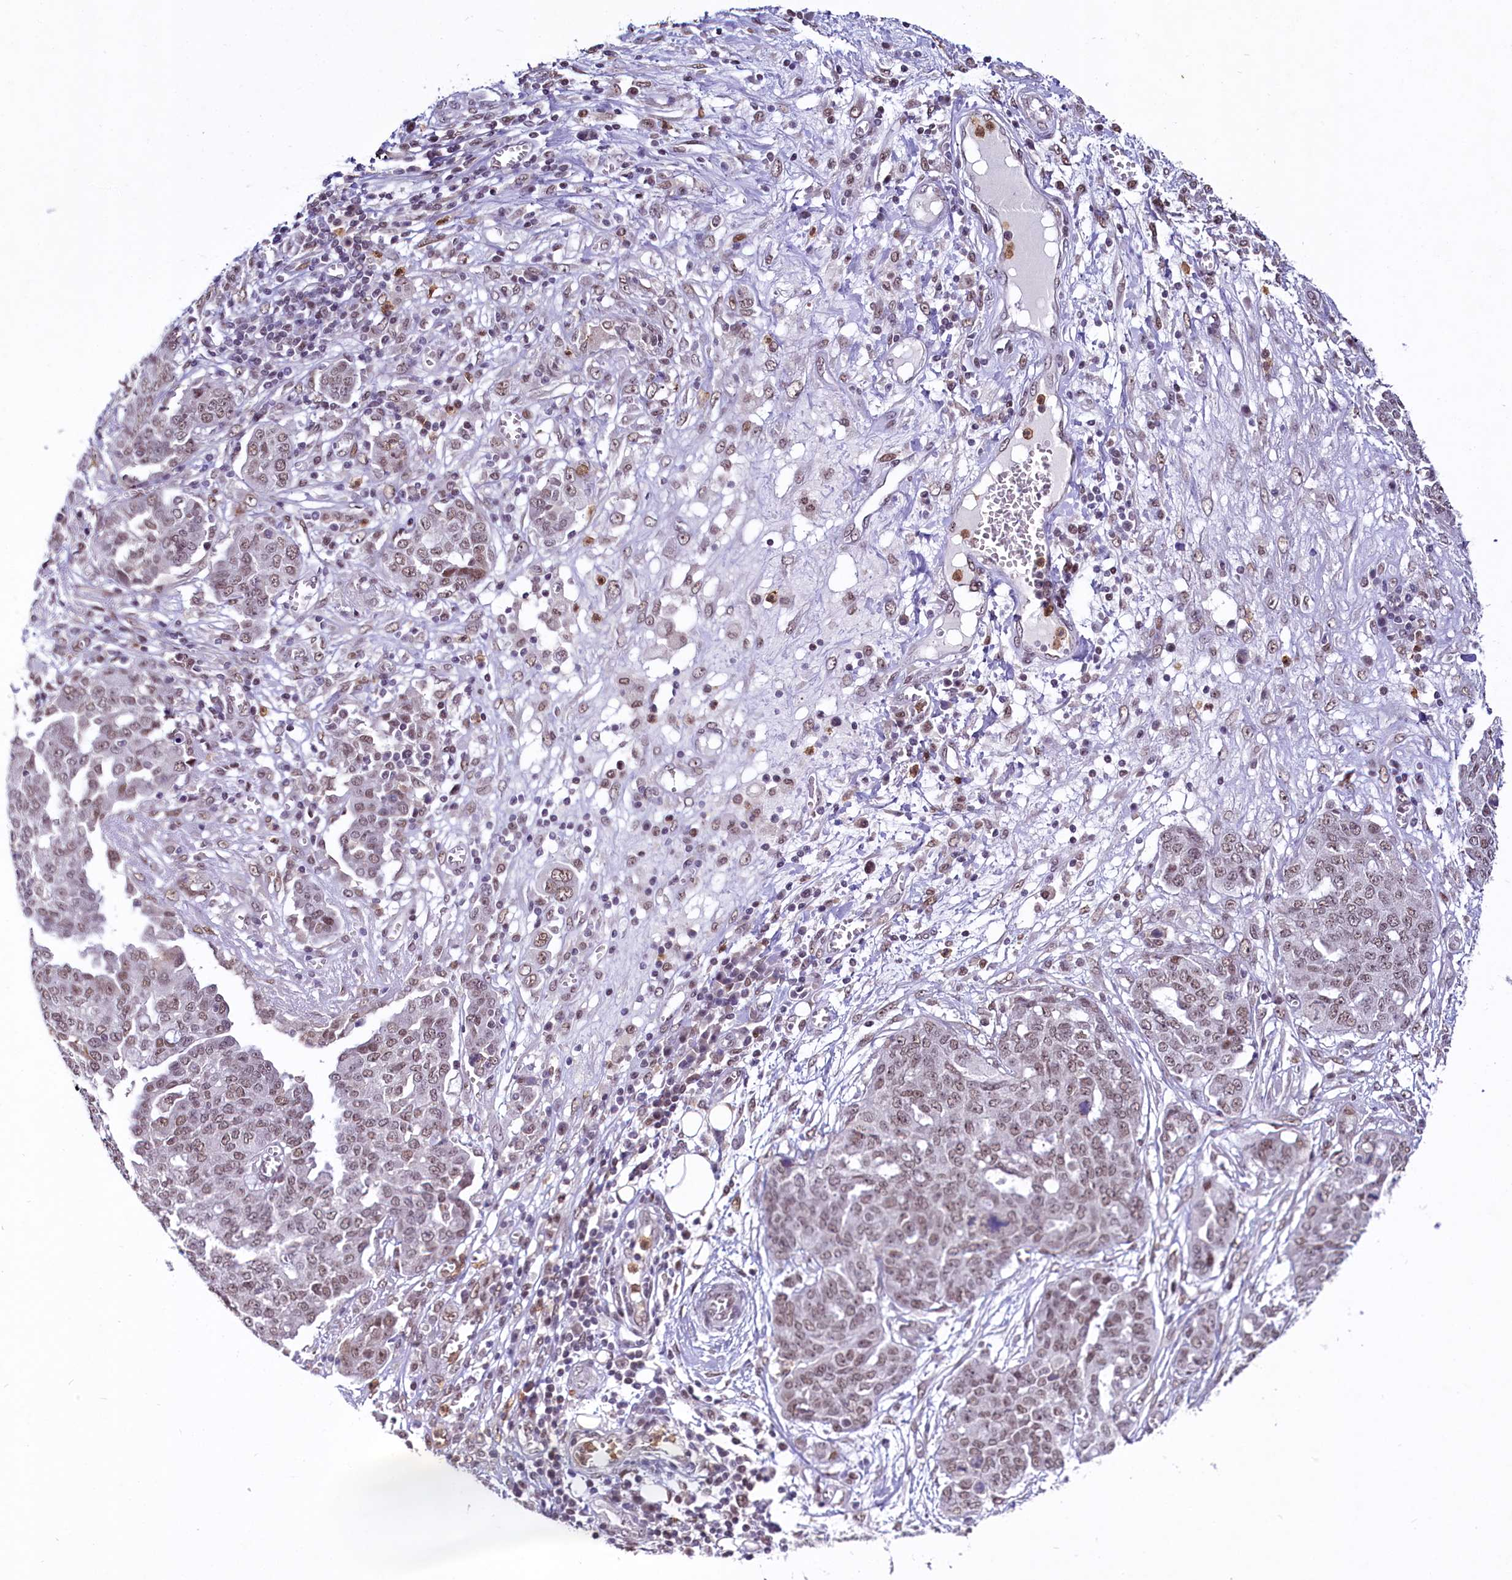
{"staining": {"intensity": "weak", "quantity": ">75%", "location": "nuclear"}, "tissue": "ovarian cancer", "cell_type": "Tumor cells", "image_type": "cancer", "snomed": [{"axis": "morphology", "description": "Cystadenocarcinoma, serous, NOS"}, {"axis": "topography", "description": "Soft tissue"}, {"axis": "topography", "description": "Ovary"}], "caption": "Protein expression analysis of human ovarian cancer (serous cystadenocarcinoma) reveals weak nuclear expression in approximately >75% of tumor cells. The protein of interest is stained brown, and the nuclei are stained in blue (DAB IHC with brightfield microscopy, high magnification).", "gene": "SCAF11", "patient": {"sex": "female", "age": 57}}